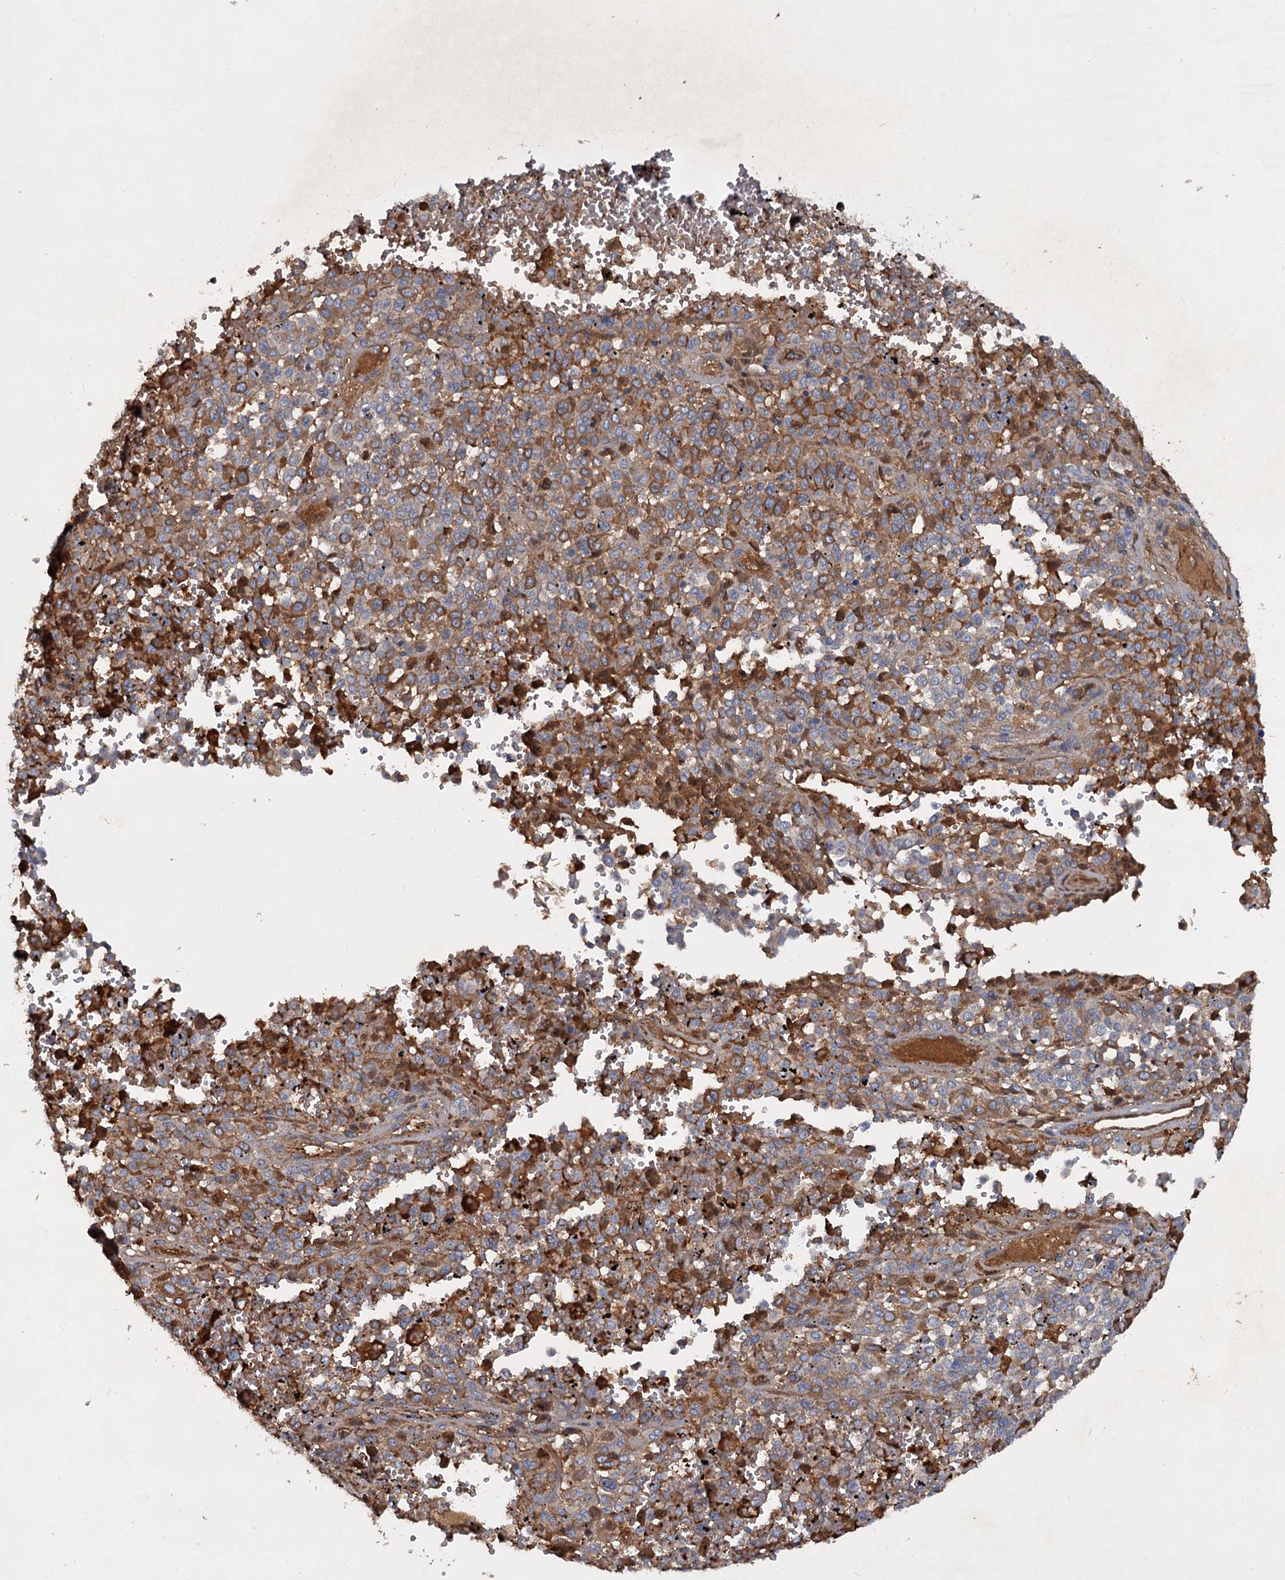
{"staining": {"intensity": "moderate", "quantity": ">75%", "location": "cytoplasmic/membranous"}, "tissue": "melanoma", "cell_type": "Tumor cells", "image_type": "cancer", "snomed": [{"axis": "morphology", "description": "Malignant melanoma, Metastatic site"}, {"axis": "topography", "description": "Pancreas"}], "caption": "A high-resolution image shows IHC staining of melanoma, which reveals moderate cytoplasmic/membranous staining in approximately >75% of tumor cells. (Brightfield microscopy of DAB IHC at high magnification).", "gene": "CHRD", "patient": {"sex": "female", "age": 30}}